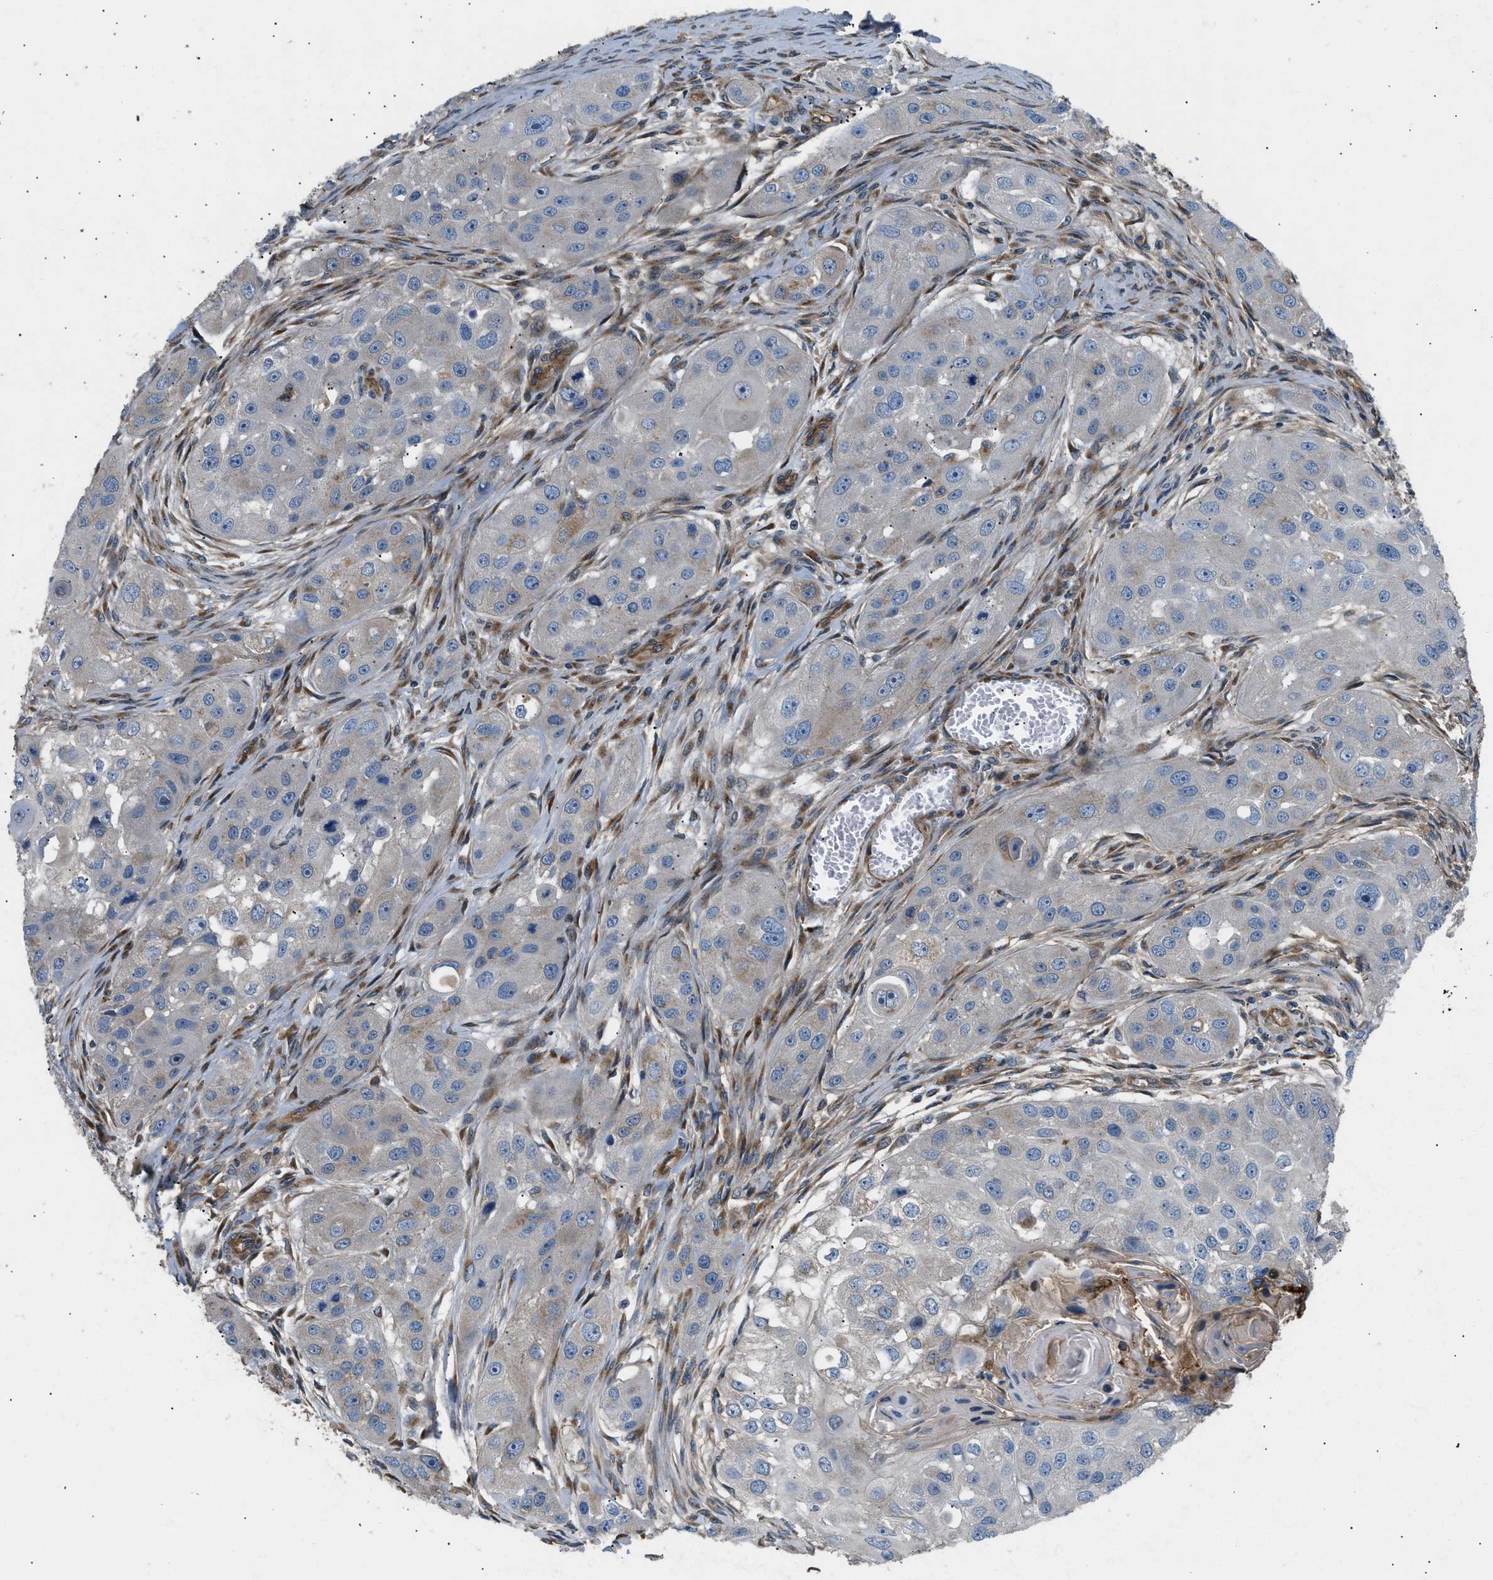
{"staining": {"intensity": "weak", "quantity": "<25%", "location": "cytoplasmic/membranous"}, "tissue": "head and neck cancer", "cell_type": "Tumor cells", "image_type": "cancer", "snomed": [{"axis": "morphology", "description": "Normal tissue, NOS"}, {"axis": "morphology", "description": "Squamous cell carcinoma, NOS"}, {"axis": "topography", "description": "Skeletal muscle"}, {"axis": "topography", "description": "Head-Neck"}], "caption": "Human squamous cell carcinoma (head and neck) stained for a protein using immunohistochemistry (IHC) demonstrates no positivity in tumor cells.", "gene": "LYSMD3", "patient": {"sex": "male", "age": 51}}